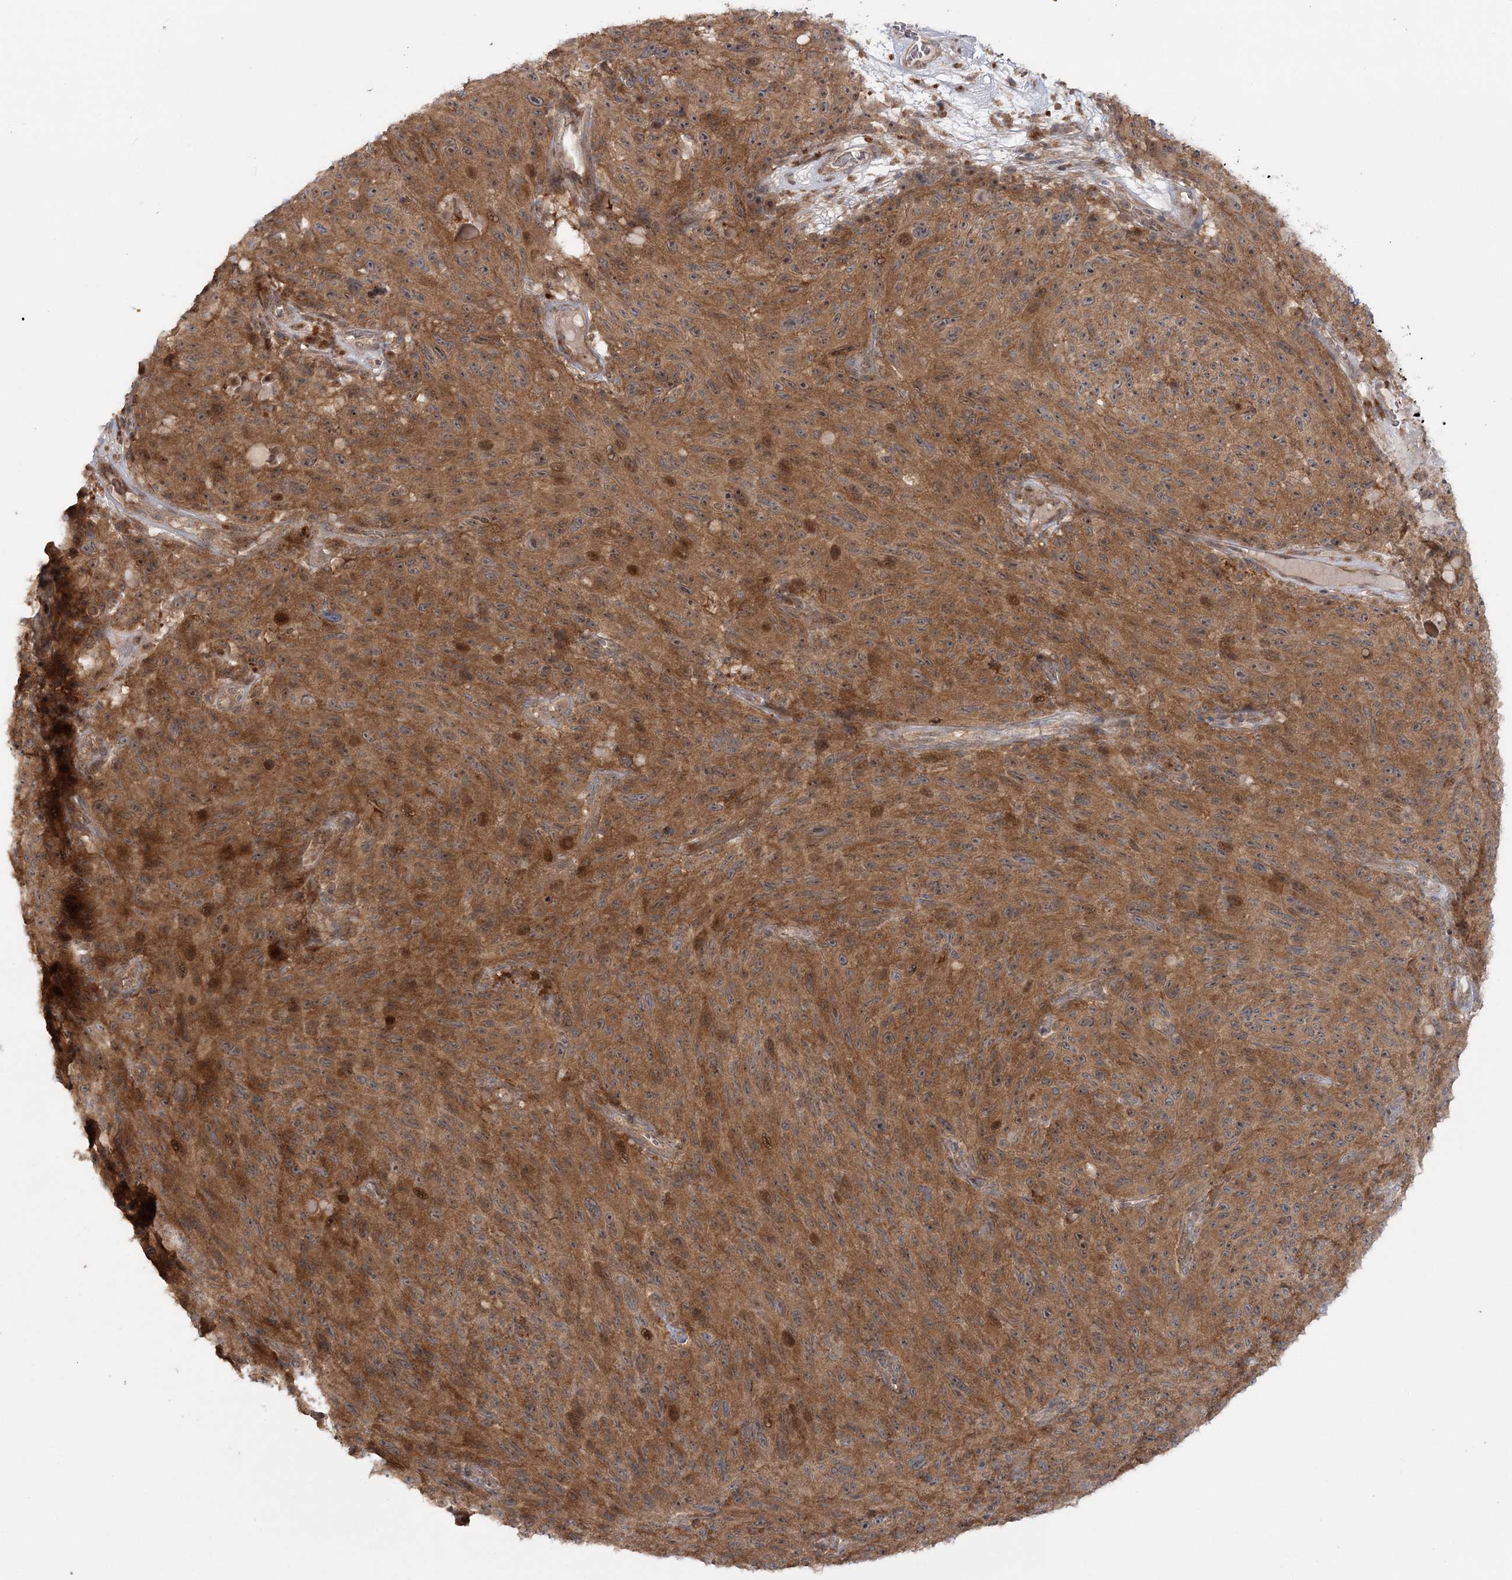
{"staining": {"intensity": "moderate", "quantity": ">75%", "location": "cytoplasmic/membranous"}, "tissue": "melanoma", "cell_type": "Tumor cells", "image_type": "cancer", "snomed": [{"axis": "morphology", "description": "Malignant melanoma, NOS"}, {"axis": "topography", "description": "Skin"}], "caption": "Melanoma stained with a brown dye demonstrates moderate cytoplasmic/membranous positive positivity in approximately >75% of tumor cells.", "gene": "MOCS2", "patient": {"sex": "female", "age": 82}}